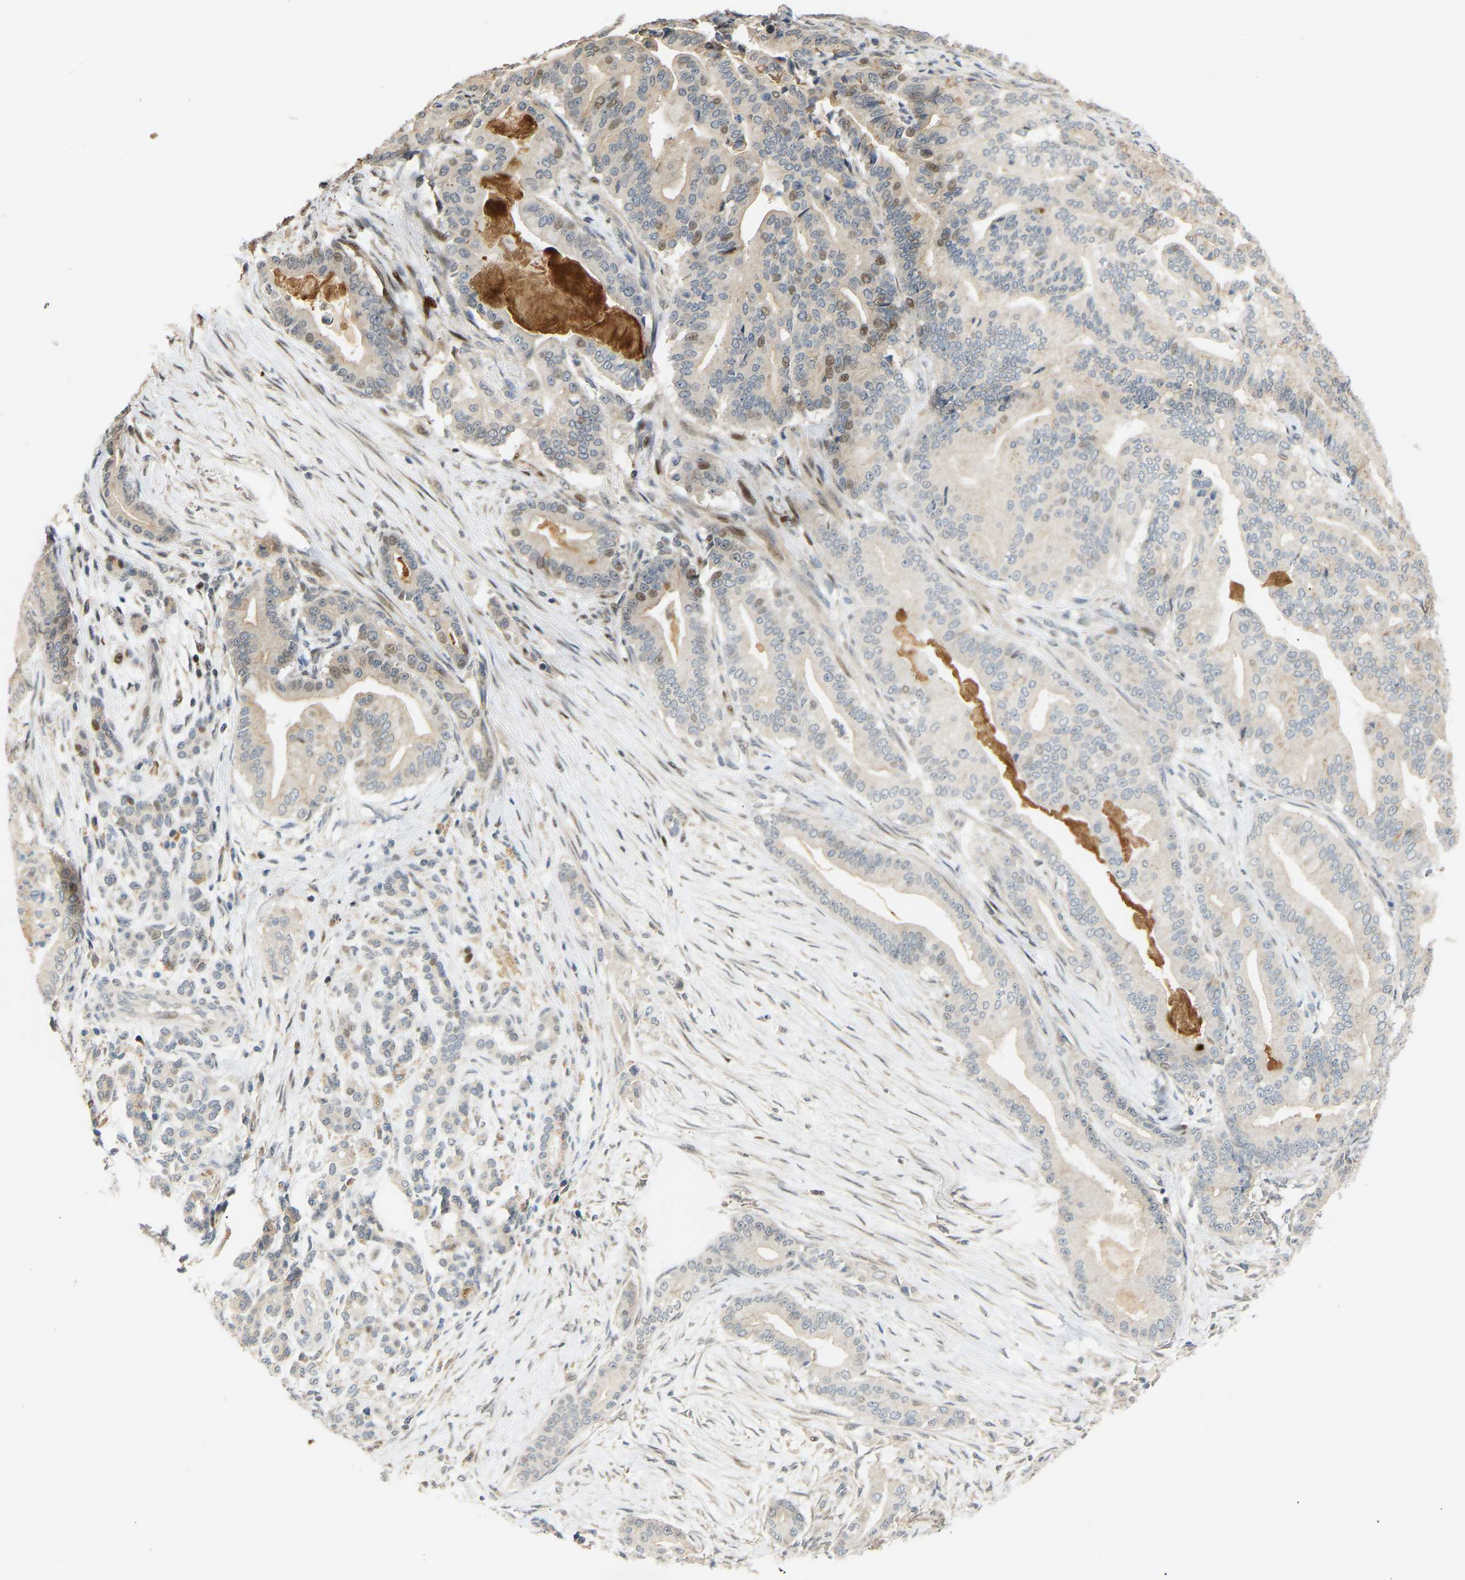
{"staining": {"intensity": "moderate", "quantity": "<25%", "location": "nuclear"}, "tissue": "pancreatic cancer", "cell_type": "Tumor cells", "image_type": "cancer", "snomed": [{"axis": "morphology", "description": "Normal tissue, NOS"}, {"axis": "morphology", "description": "Adenocarcinoma, NOS"}, {"axis": "topography", "description": "Pancreas"}], "caption": "Protein staining displays moderate nuclear positivity in about <25% of tumor cells in adenocarcinoma (pancreatic). (DAB IHC with brightfield microscopy, high magnification).", "gene": "PTPN4", "patient": {"sex": "male", "age": 63}}